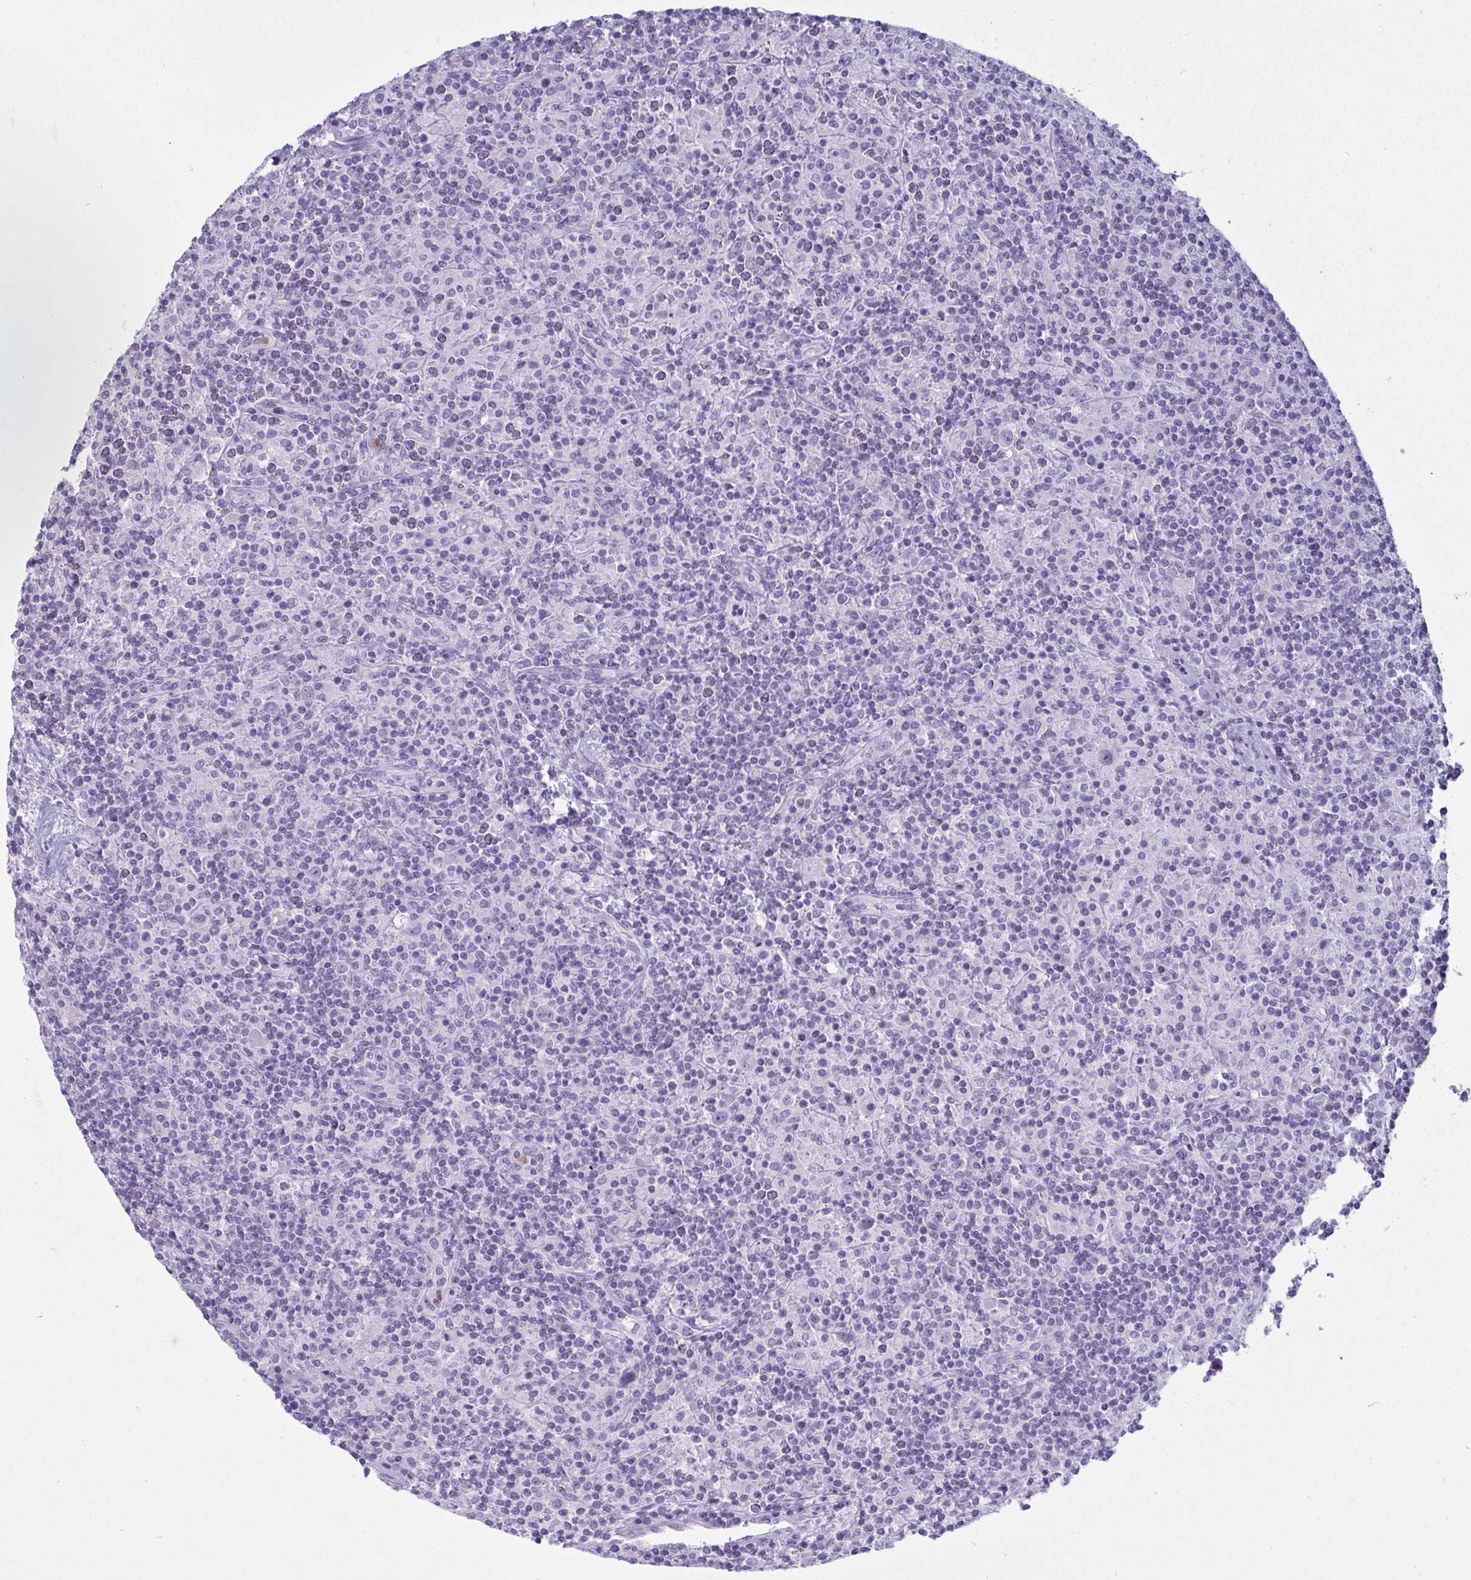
{"staining": {"intensity": "negative", "quantity": "none", "location": "none"}, "tissue": "lymphoma", "cell_type": "Tumor cells", "image_type": "cancer", "snomed": [{"axis": "morphology", "description": "Hodgkin's disease, NOS"}, {"axis": "topography", "description": "Lymph node"}], "caption": "Immunohistochemistry photomicrograph of Hodgkin's disease stained for a protein (brown), which displays no expression in tumor cells. (Stains: DAB (3,3'-diaminobenzidine) immunohistochemistry (IHC) with hematoxylin counter stain, Microscopy: brightfield microscopy at high magnification).", "gene": "SERPINB10", "patient": {"sex": "male", "age": 70}}